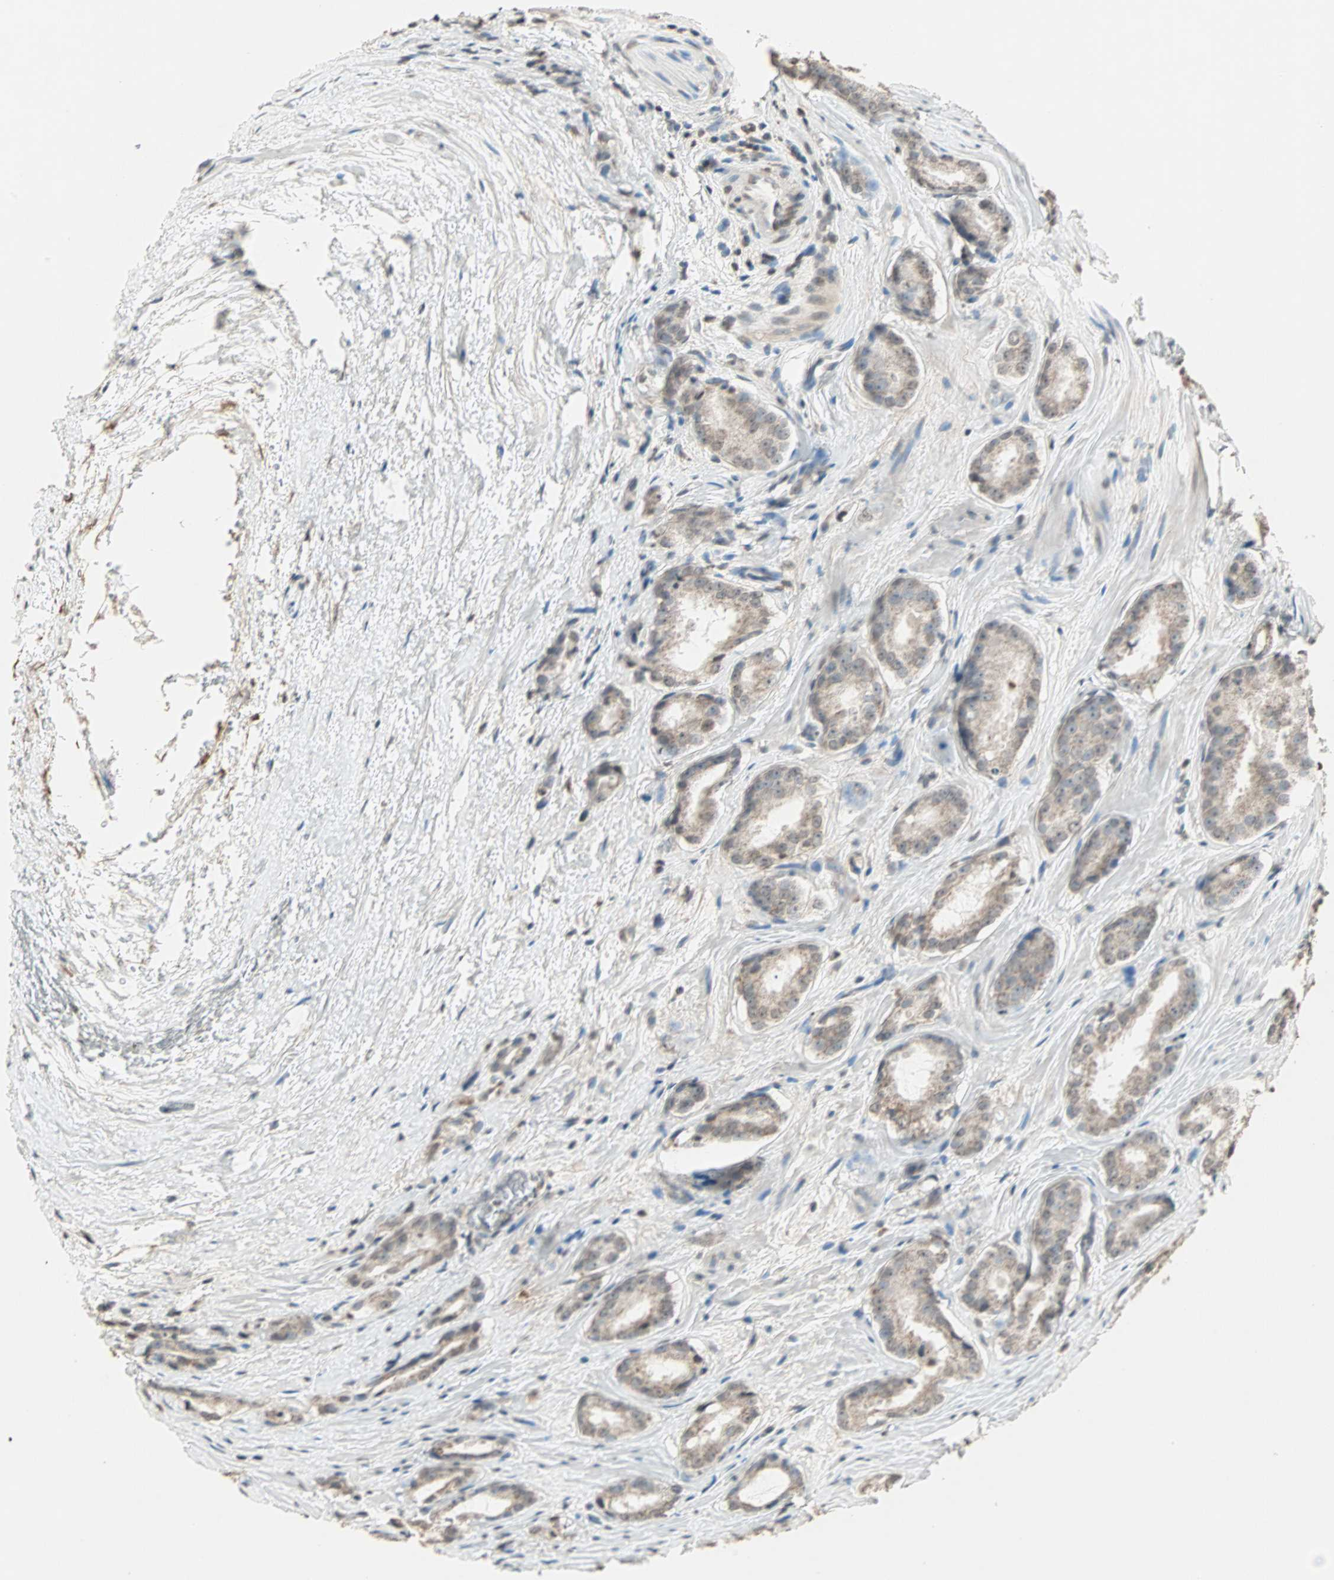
{"staining": {"intensity": "weak", "quantity": ">75%", "location": "cytoplasmic/membranous,nuclear"}, "tissue": "prostate cancer", "cell_type": "Tumor cells", "image_type": "cancer", "snomed": [{"axis": "morphology", "description": "Adenocarcinoma, High grade"}, {"axis": "topography", "description": "Prostate"}], "caption": "A photomicrograph showing weak cytoplasmic/membranous and nuclear staining in about >75% of tumor cells in prostate cancer (high-grade adenocarcinoma), as visualized by brown immunohistochemical staining.", "gene": "PRELID1", "patient": {"sex": "male", "age": 64}}